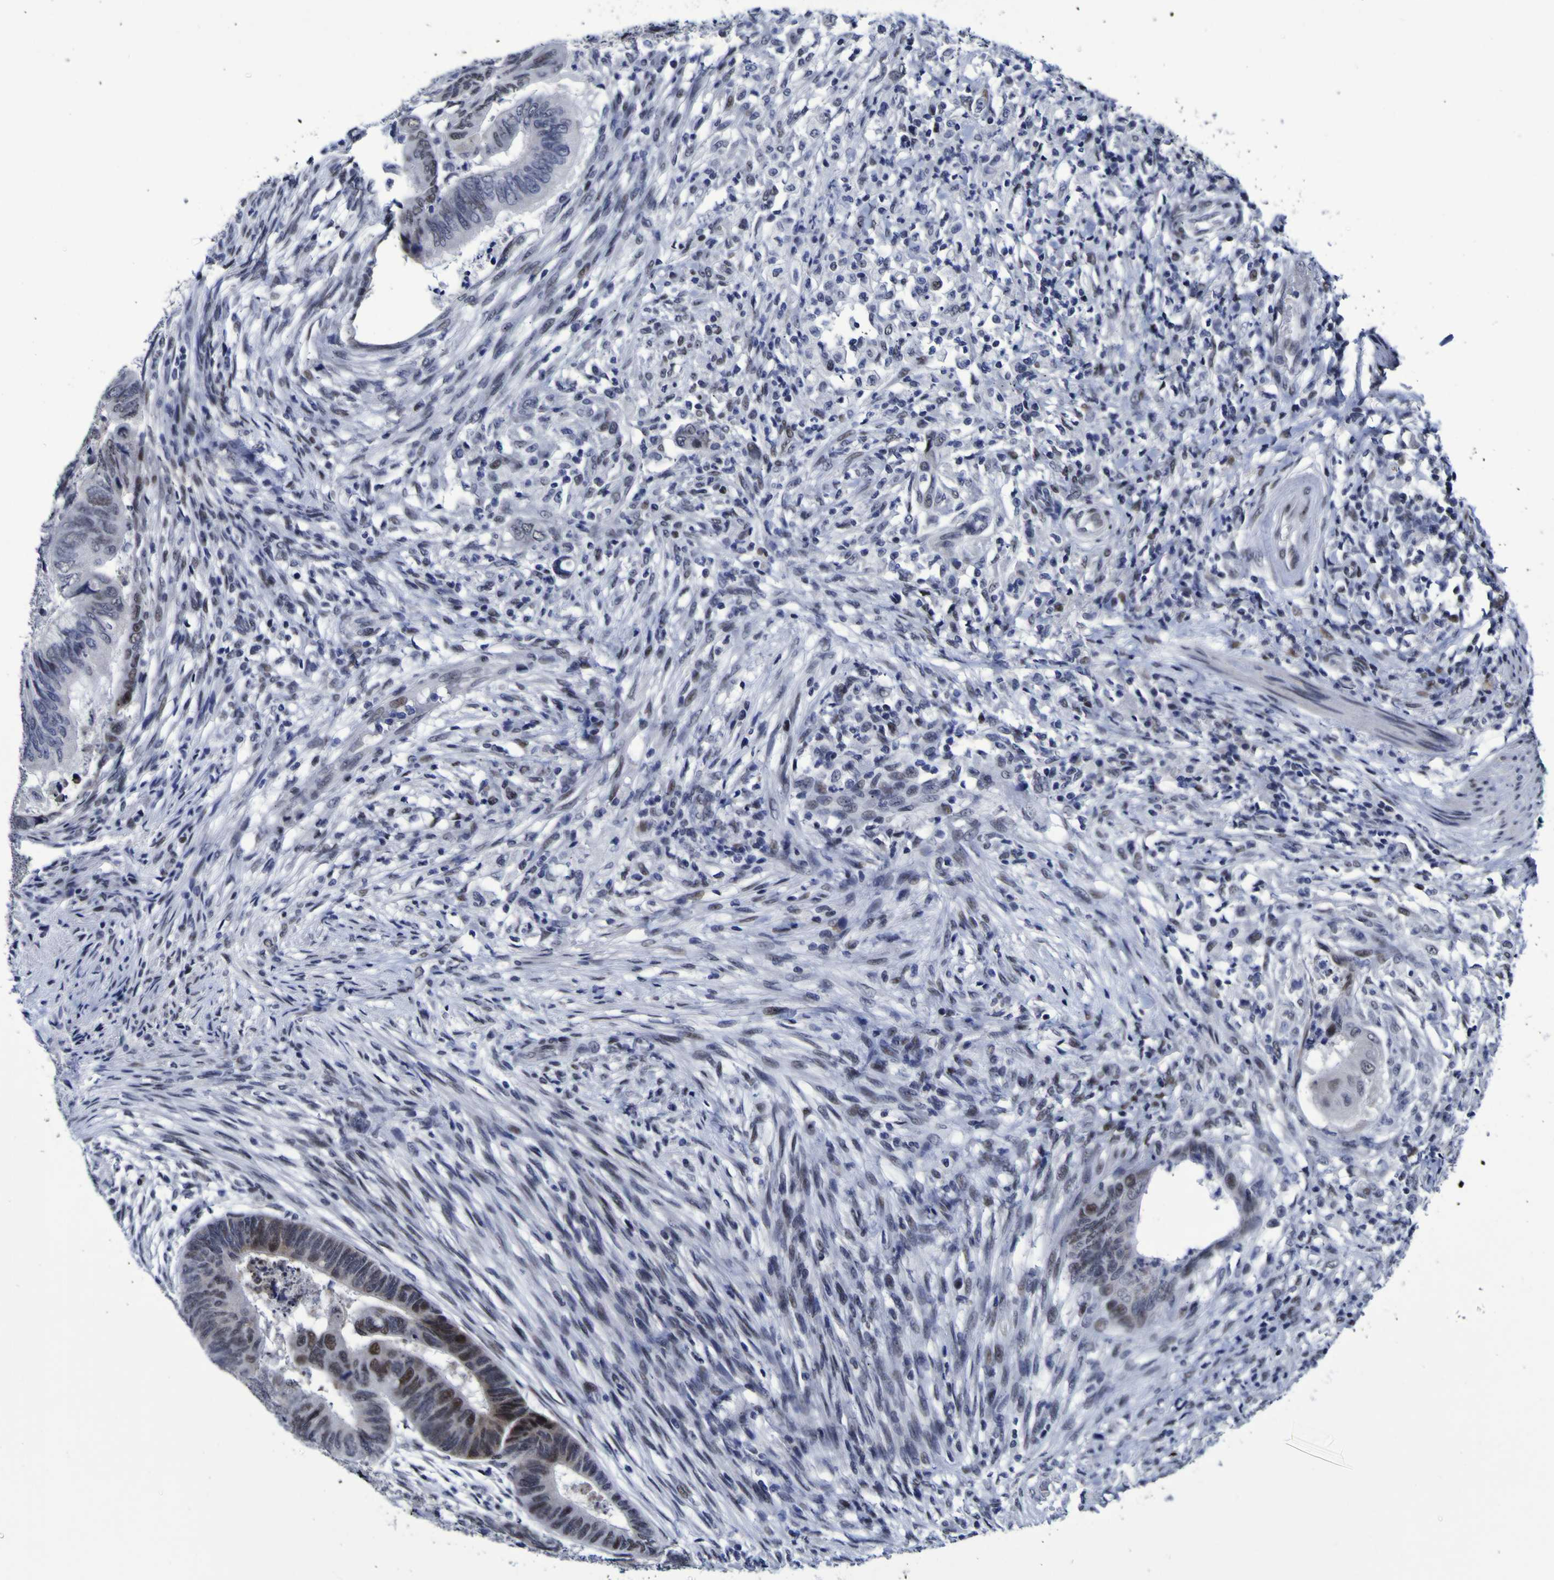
{"staining": {"intensity": "moderate", "quantity": "25%-75%", "location": "nuclear"}, "tissue": "colorectal cancer", "cell_type": "Tumor cells", "image_type": "cancer", "snomed": [{"axis": "morphology", "description": "Normal tissue, NOS"}, {"axis": "morphology", "description": "Adenocarcinoma, NOS"}, {"axis": "topography", "description": "Rectum"}, {"axis": "topography", "description": "Peripheral nerve tissue"}], "caption": "Immunohistochemical staining of colorectal cancer (adenocarcinoma) demonstrates medium levels of moderate nuclear protein staining in about 25%-75% of tumor cells.", "gene": "MBD3", "patient": {"sex": "male", "age": 92}}